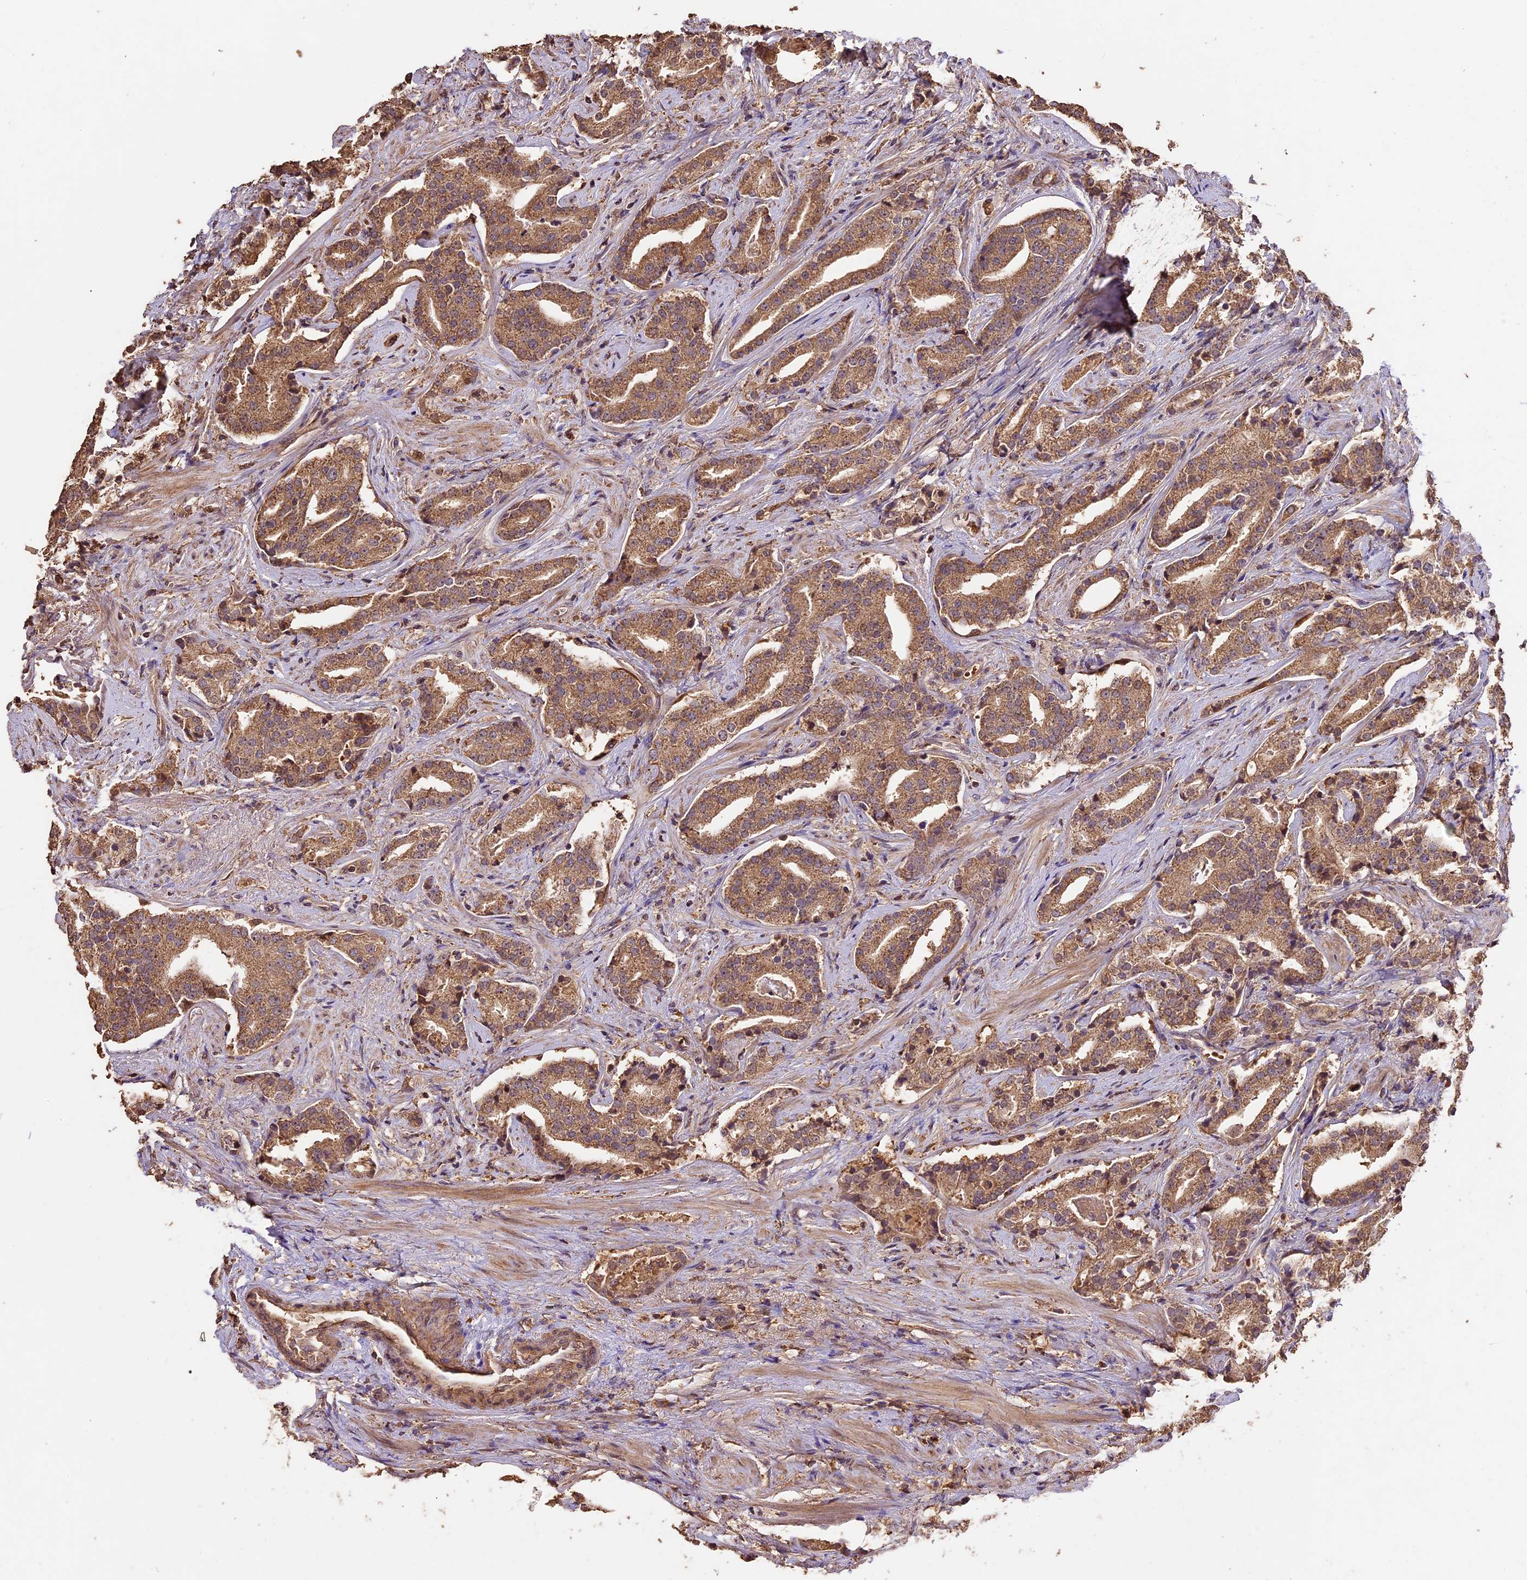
{"staining": {"intensity": "moderate", "quantity": ">75%", "location": "cytoplasmic/membranous"}, "tissue": "prostate cancer", "cell_type": "Tumor cells", "image_type": "cancer", "snomed": [{"axis": "morphology", "description": "Adenocarcinoma, Low grade"}, {"axis": "topography", "description": "Prostate"}], "caption": "Moderate cytoplasmic/membranous expression is present in approximately >75% of tumor cells in low-grade adenocarcinoma (prostate). (Stains: DAB in brown, nuclei in blue, Microscopy: brightfield microscopy at high magnification).", "gene": "CRLF1", "patient": {"sex": "male", "age": 67}}